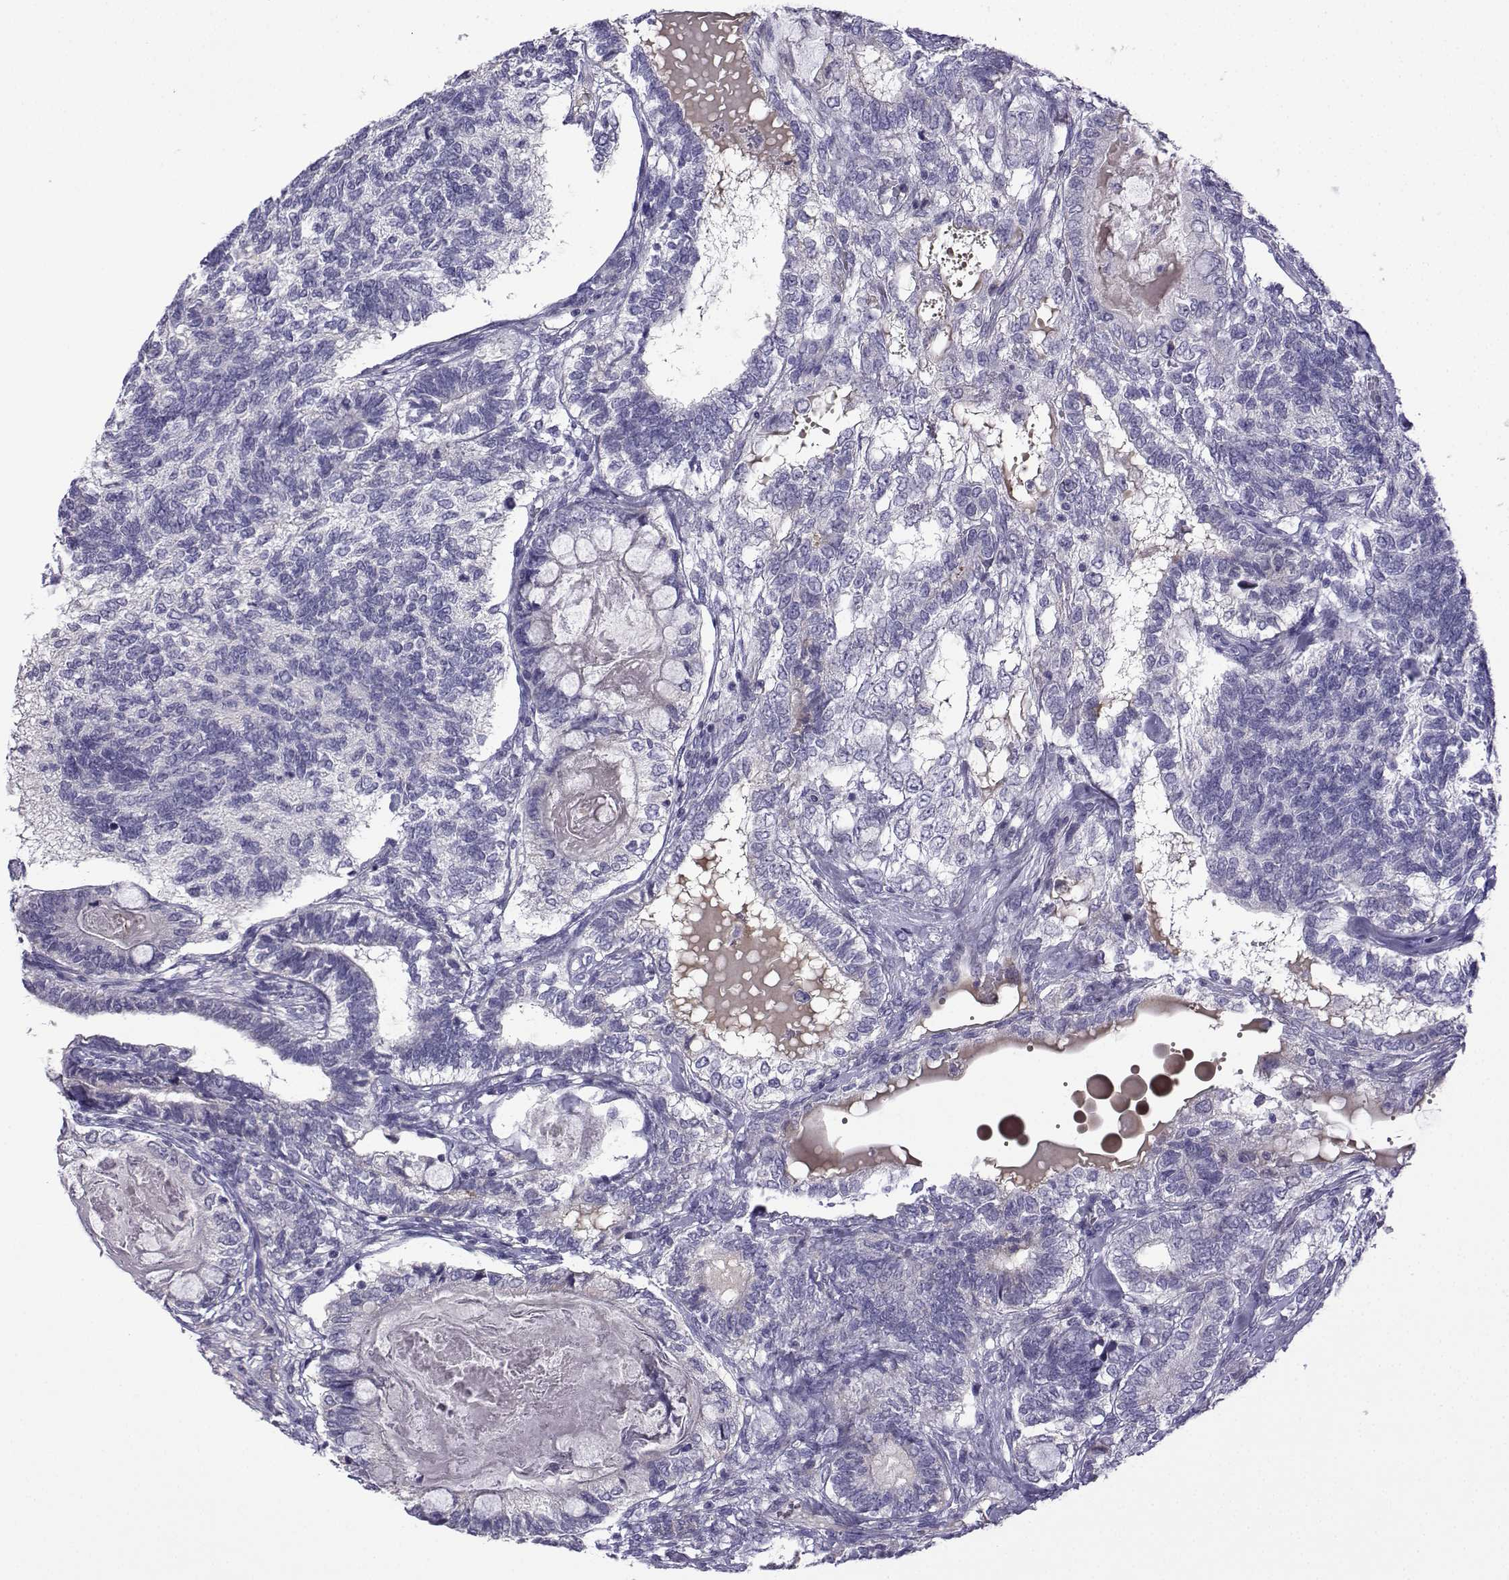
{"staining": {"intensity": "negative", "quantity": "none", "location": "none"}, "tissue": "testis cancer", "cell_type": "Tumor cells", "image_type": "cancer", "snomed": [{"axis": "morphology", "description": "Seminoma, NOS"}, {"axis": "morphology", "description": "Carcinoma, Embryonal, NOS"}, {"axis": "topography", "description": "Testis"}], "caption": "Histopathology image shows no protein staining in tumor cells of testis embryonal carcinoma tissue.", "gene": "SPACA7", "patient": {"sex": "male", "age": 41}}